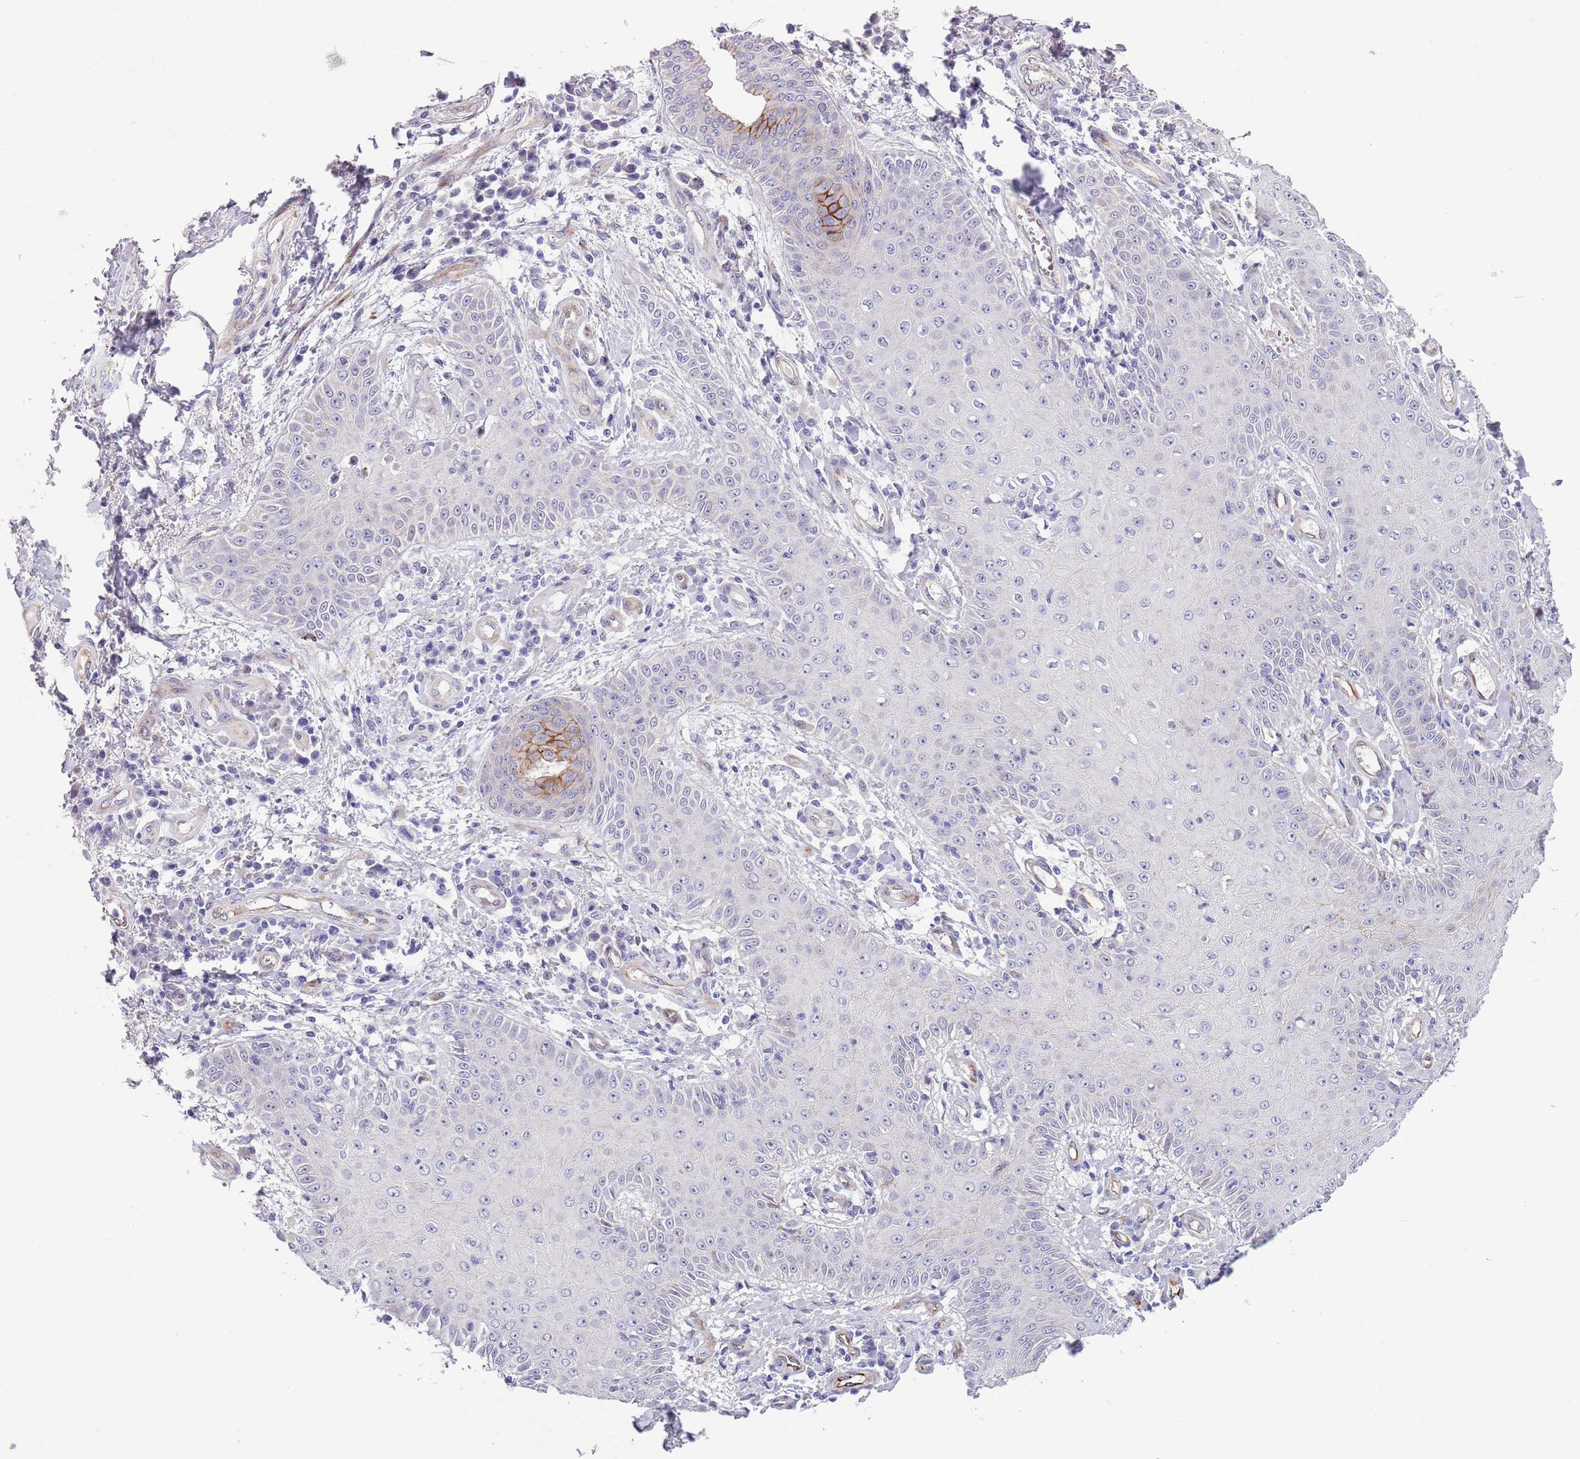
{"staining": {"intensity": "moderate", "quantity": "<25%", "location": "cytoplasmic/membranous"}, "tissue": "skin cancer", "cell_type": "Tumor cells", "image_type": "cancer", "snomed": [{"axis": "morphology", "description": "Squamous cell carcinoma, NOS"}, {"axis": "topography", "description": "Skin"}], "caption": "Tumor cells exhibit moderate cytoplasmic/membranous positivity in about <25% of cells in squamous cell carcinoma (skin). The protein of interest is stained brown, and the nuclei are stained in blue (DAB IHC with brightfield microscopy, high magnification).", "gene": "MRPL32", "patient": {"sex": "male", "age": 70}}